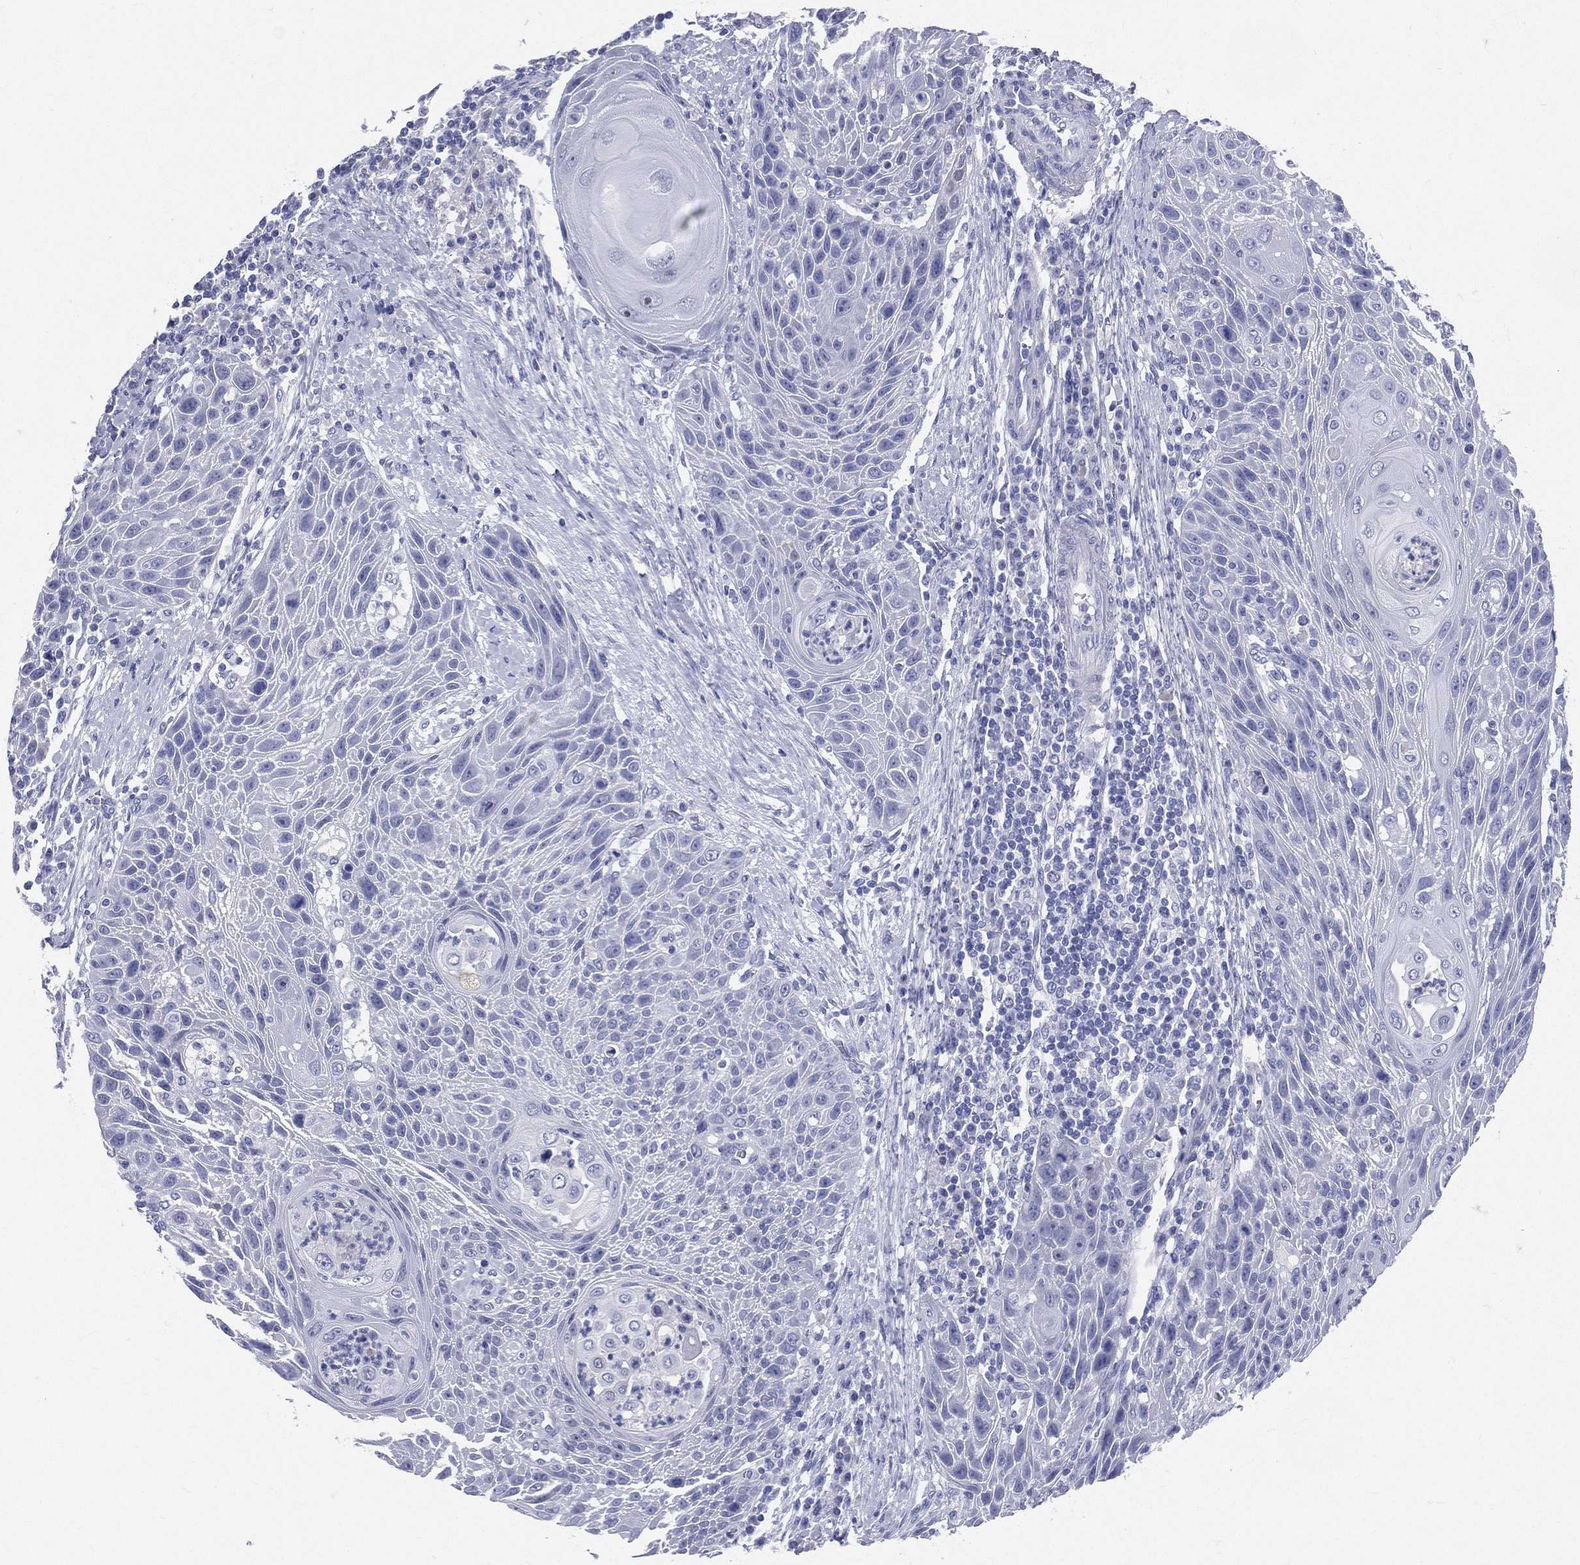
{"staining": {"intensity": "negative", "quantity": "none", "location": "none"}, "tissue": "head and neck cancer", "cell_type": "Tumor cells", "image_type": "cancer", "snomed": [{"axis": "morphology", "description": "Squamous cell carcinoma, NOS"}, {"axis": "topography", "description": "Head-Neck"}], "caption": "An immunohistochemistry photomicrograph of head and neck cancer is shown. There is no staining in tumor cells of head and neck cancer.", "gene": "CYLC1", "patient": {"sex": "male", "age": 69}}